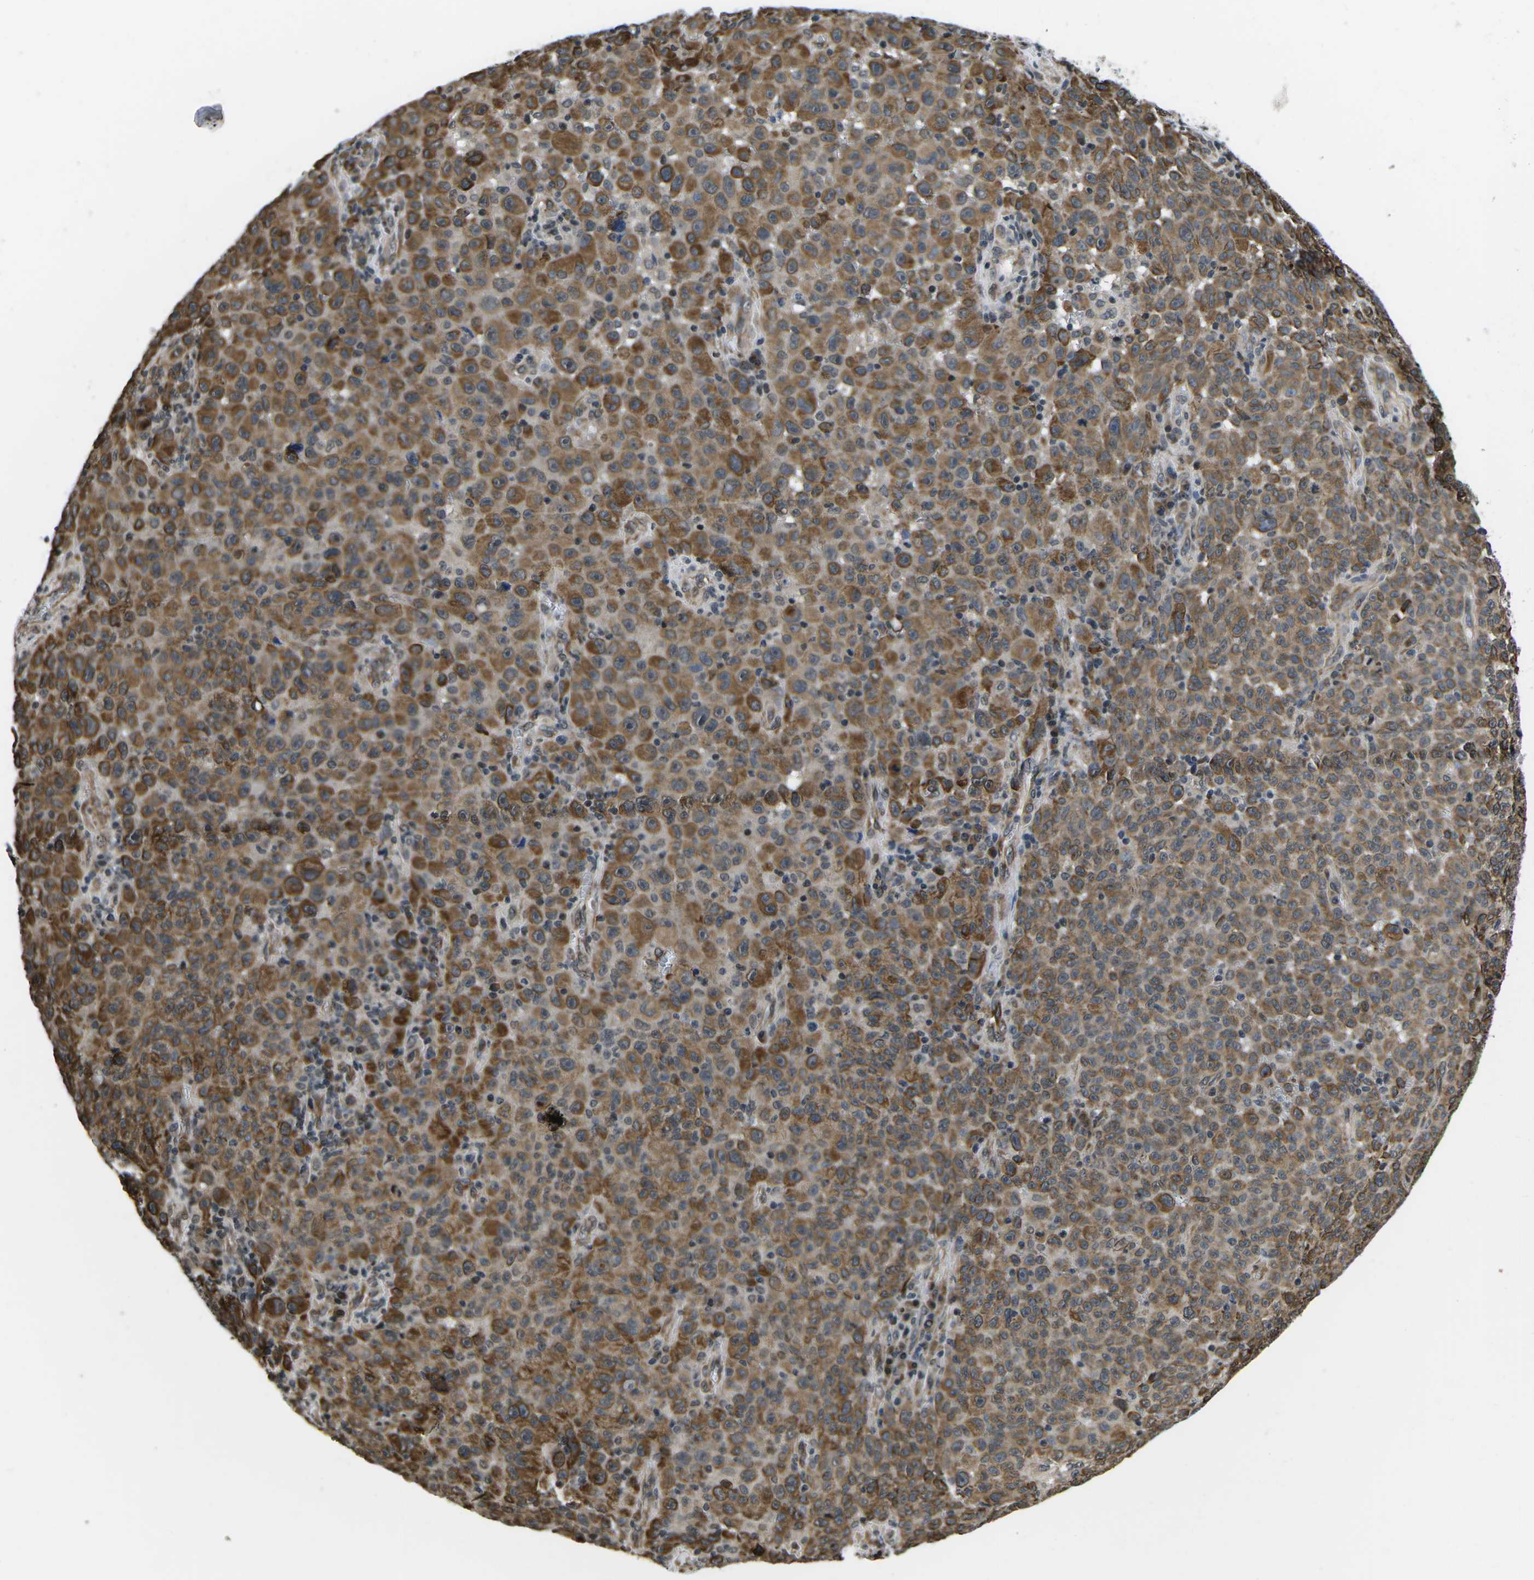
{"staining": {"intensity": "moderate", "quantity": ">75%", "location": "cytoplasmic/membranous"}, "tissue": "melanoma", "cell_type": "Tumor cells", "image_type": "cancer", "snomed": [{"axis": "morphology", "description": "Malignant melanoma, NOS"}, {"axis": "topography", "description": "Skin"}], "caption": "This is a photomicrograph of IHC staining of melanoma, which shows moderate staining in the cytoplasmic/membranous of tumor cells.", "gene": "CCNE1", "patient": {"sex": "female", "age": 82}}